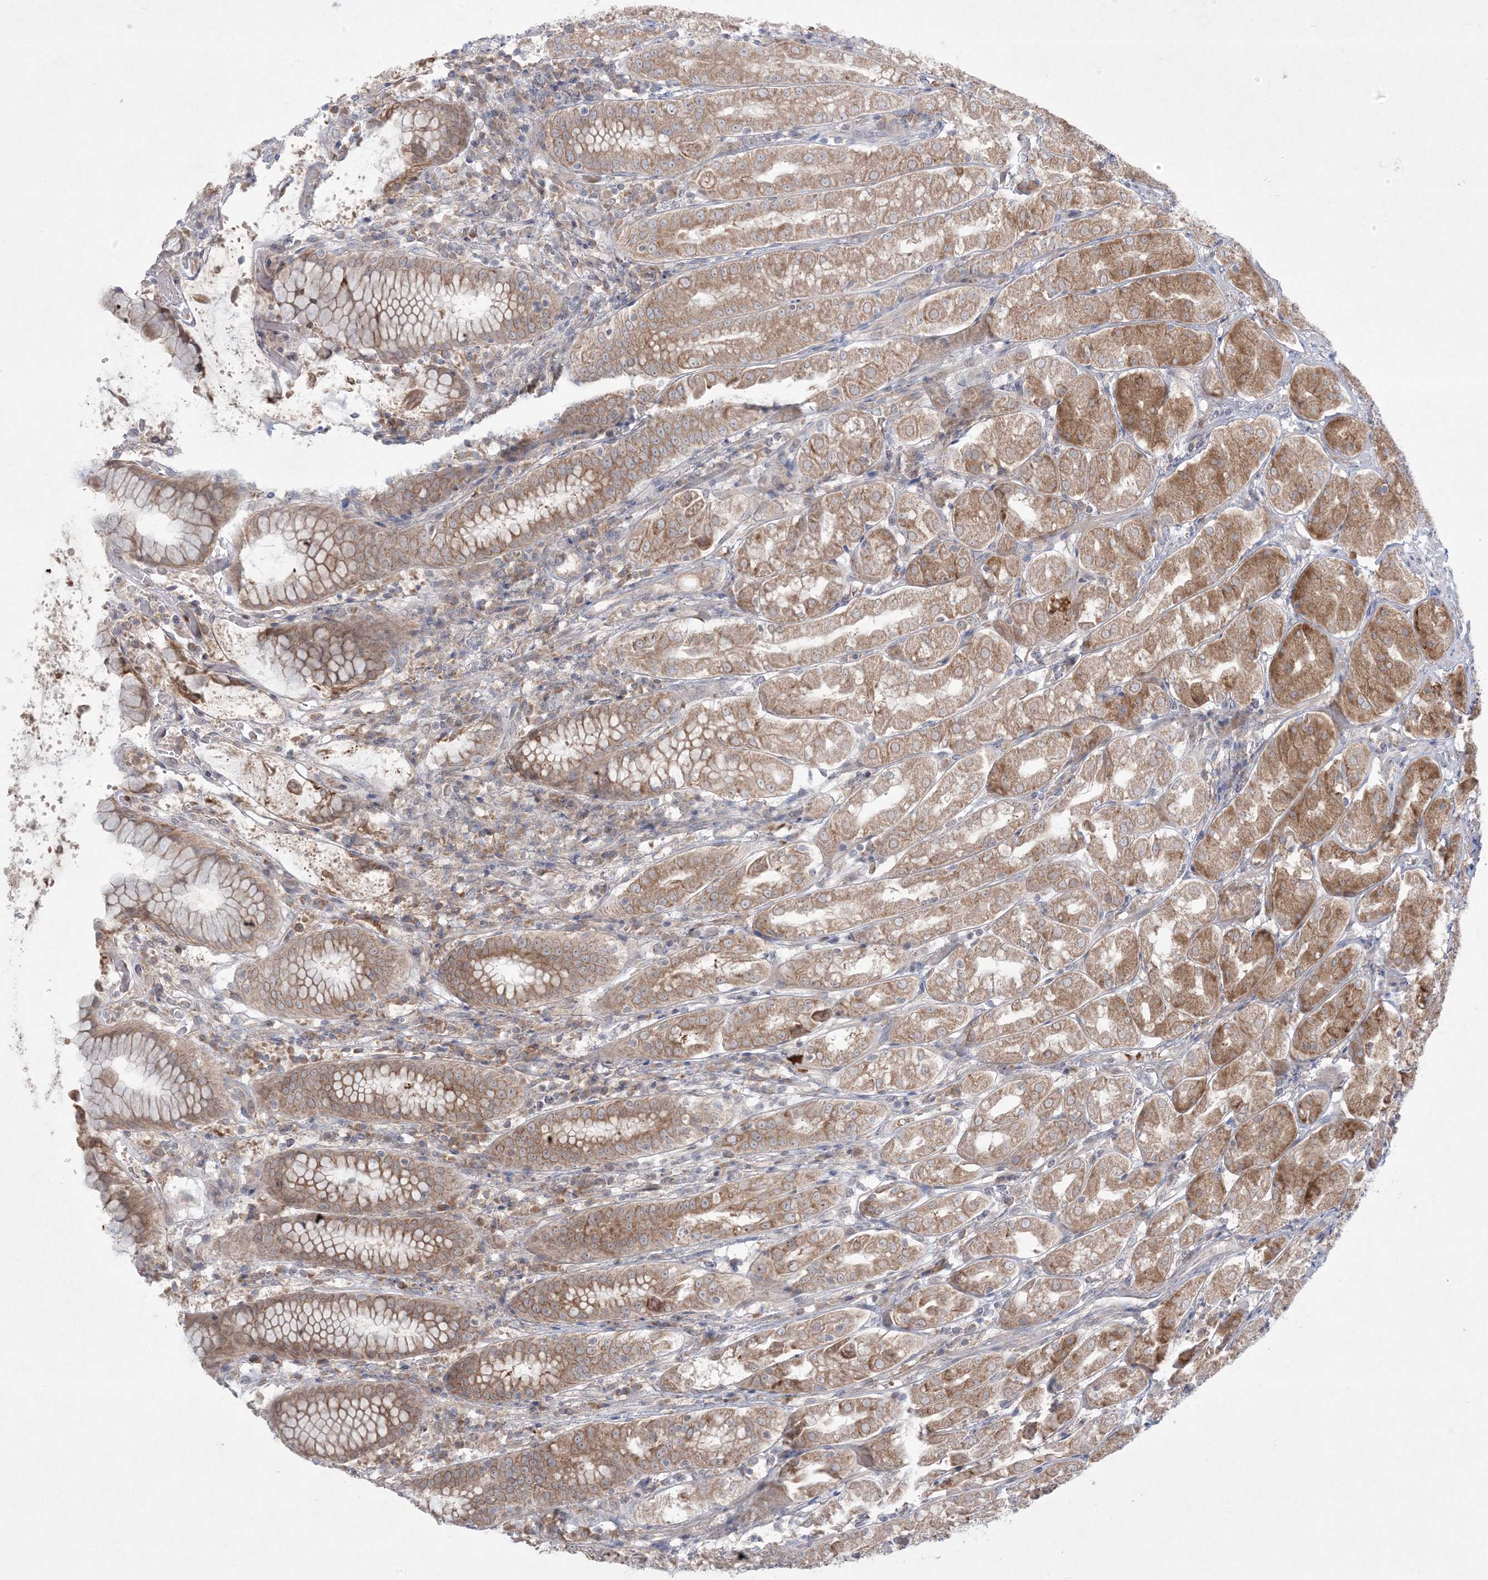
{"staining": {"intensity": "moderate", "quantity": ">75%", "location": "cytoplasmic/membranous"}, "tissue": "stomach", "cell_type": "Glandular cells", "image_type": "normal", "snomed": [{"axis": "morphology", "description": "Normal tissue, NOS"}, {"axis": "topography", "description": "Stomach"}, {"axis": "topography", "description": "Stomach, lower"}], "caption": "Glandular cells exhibit moderate cytoplasmic/membranous expression in about >75% of cells in normal stomach. The protein of interest is stained brown, and the nuclei are stained in blue (DAB (3,3'-diaminobenzidine) IHC with brightfield microscopy, high magnification).", "gene": "MMGT1", "patient": {"sex": "female", "age": 56}}